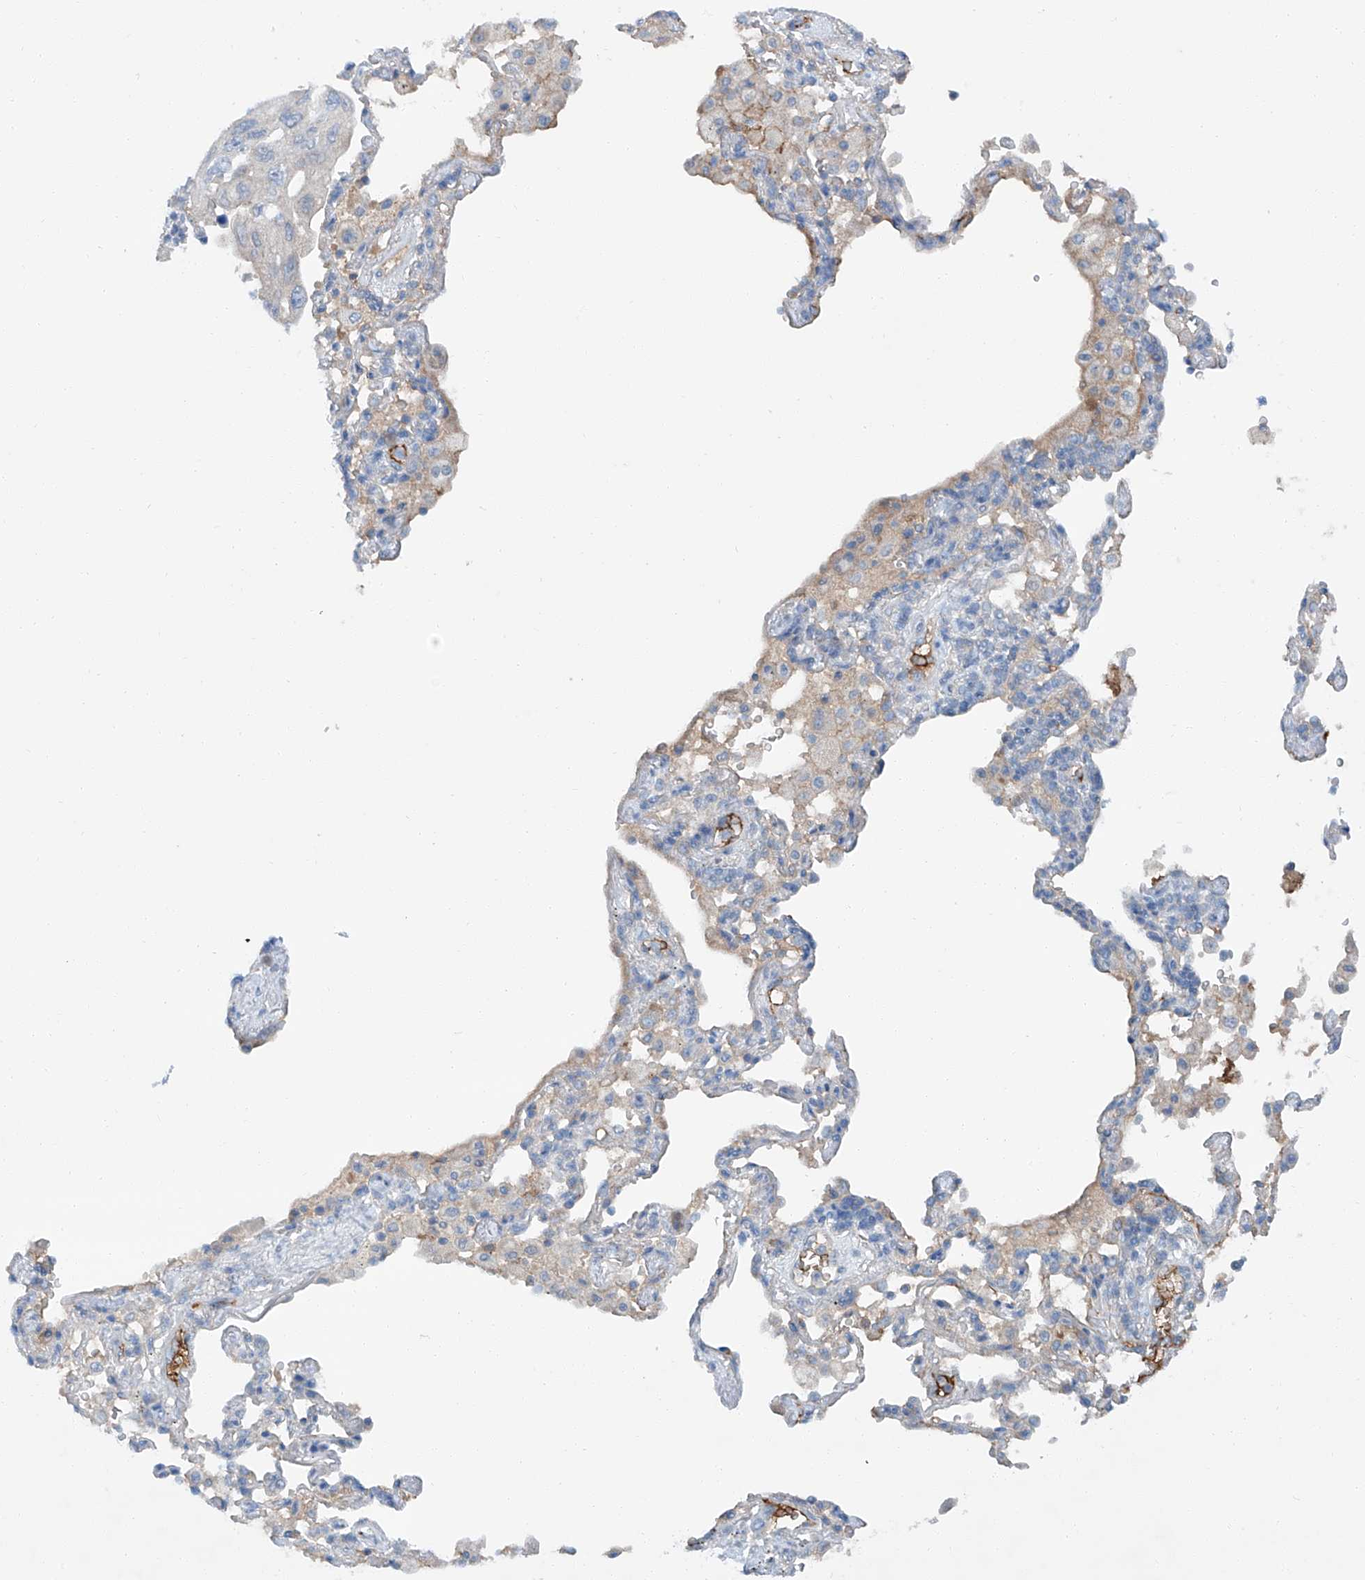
{"staining": {"intensity": "weak", "quantity": "<25%", "location": "cytoplasmic/membranous"}, "tissue": "lung cancer", "cell_type": "Tumor cells", "image_type": "cancer", "snomed": [{"axis": "morphology", "description": "Squamous cell carcinoma, NOS"}, {"axis": "topography", "description": "Lung"}], "caption": "Tumor cells show no significant protein staining in lung cancer.", "gene": "SIX4", "patient": {"sex": "female", "age": 73}}